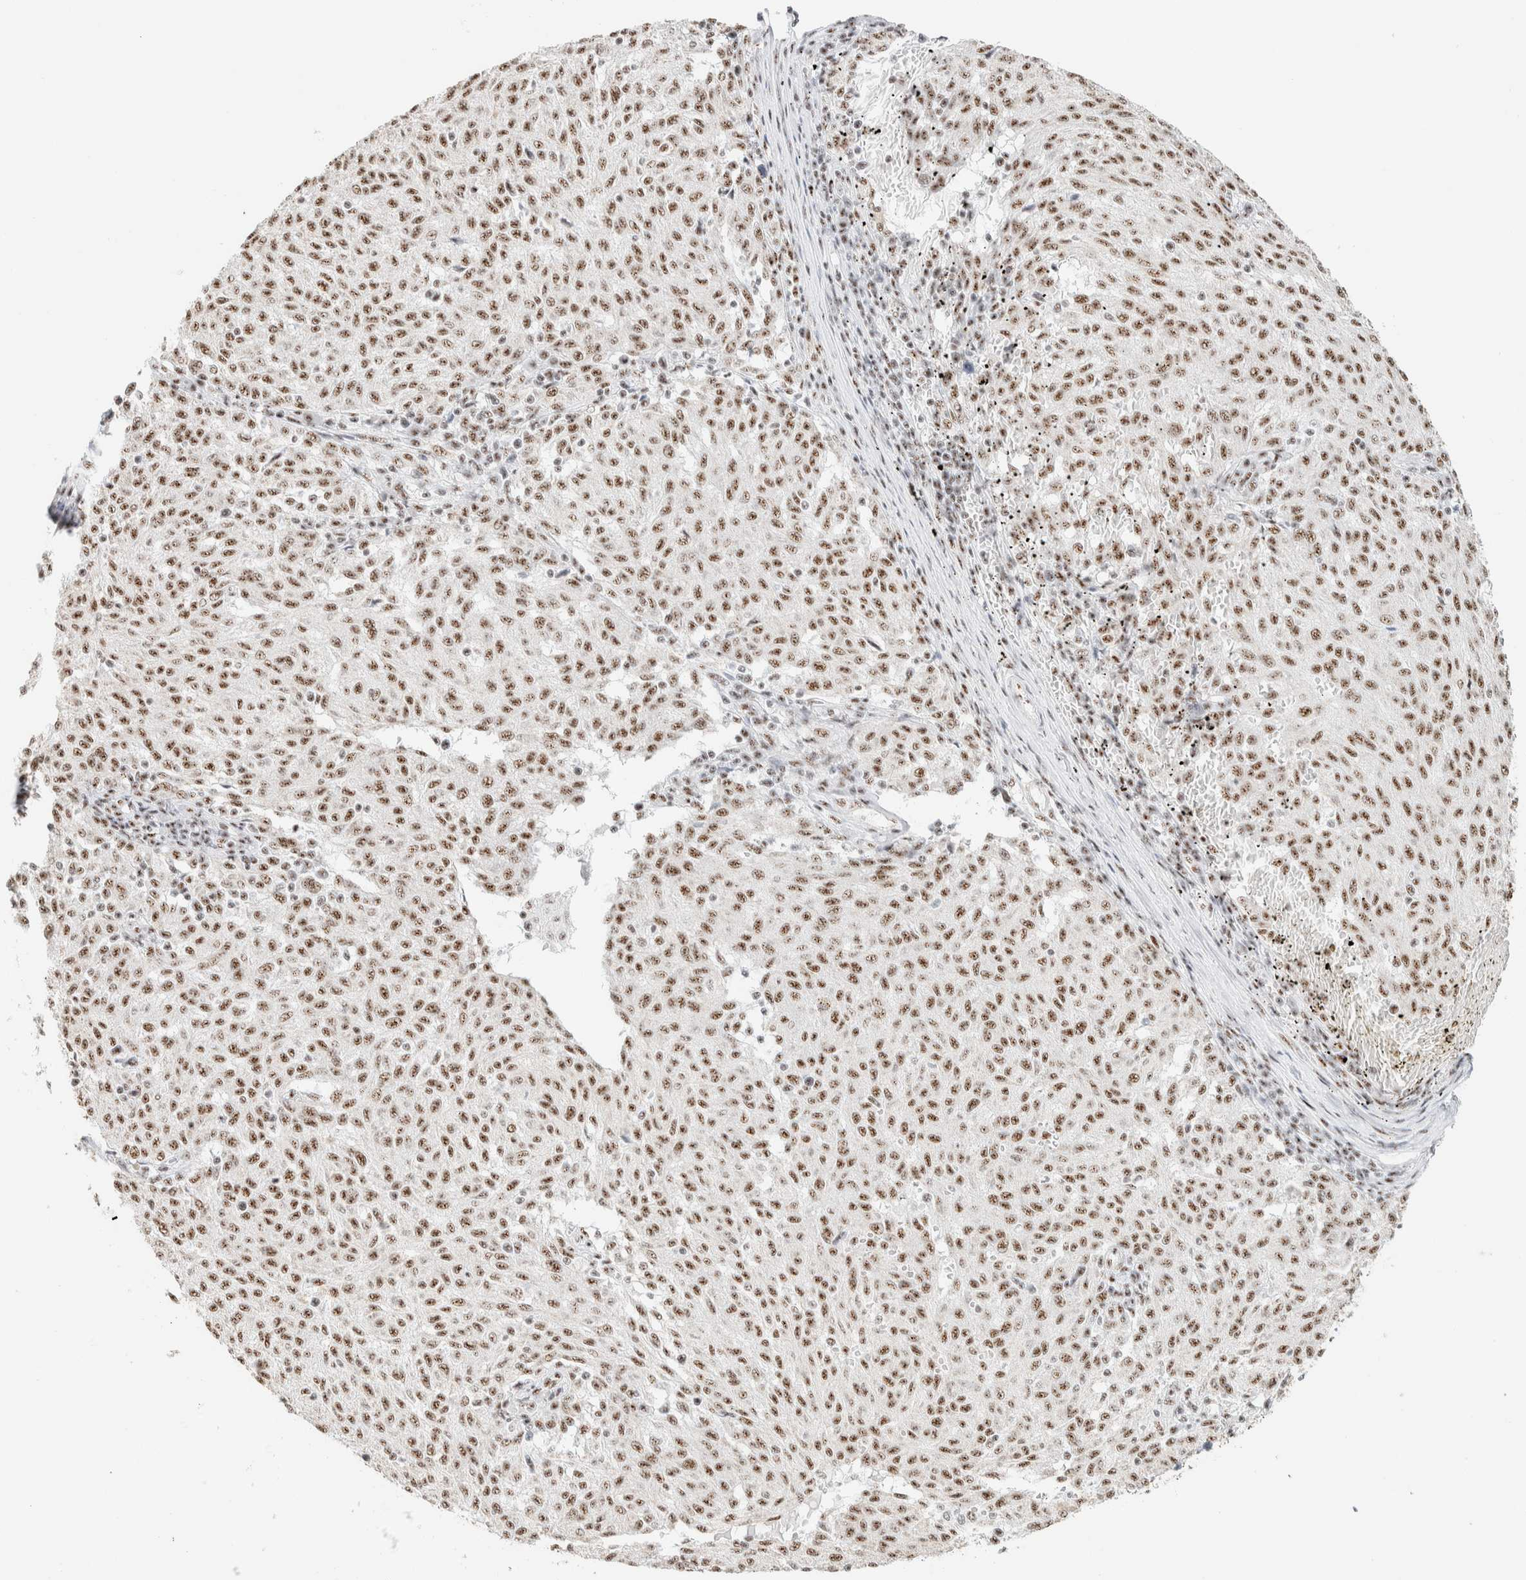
{"staining": {"intensity": "moderate", "quantity": ">75%", "location": "nuclear"}, "tissue": "melanoma", "cell_type": "Tumor cells", "image_type": "cancer", "snomed": [{"axis": "morphology", "description": "Malignant melanoma, NOS"}, {"axis": "topography", "description": "Skin"}], "caption": "High-magnification brightfield microscopy of melanoma stained with DAB (3,3'-diaminobenzidine) (brown) and counterstained with hematoxylin (blue). tumor cells exhibit moderate nuclear staining is identified in approximately>75% of cells.", "gene": "SON", "patient": {"sex": "female", "age": 72}}